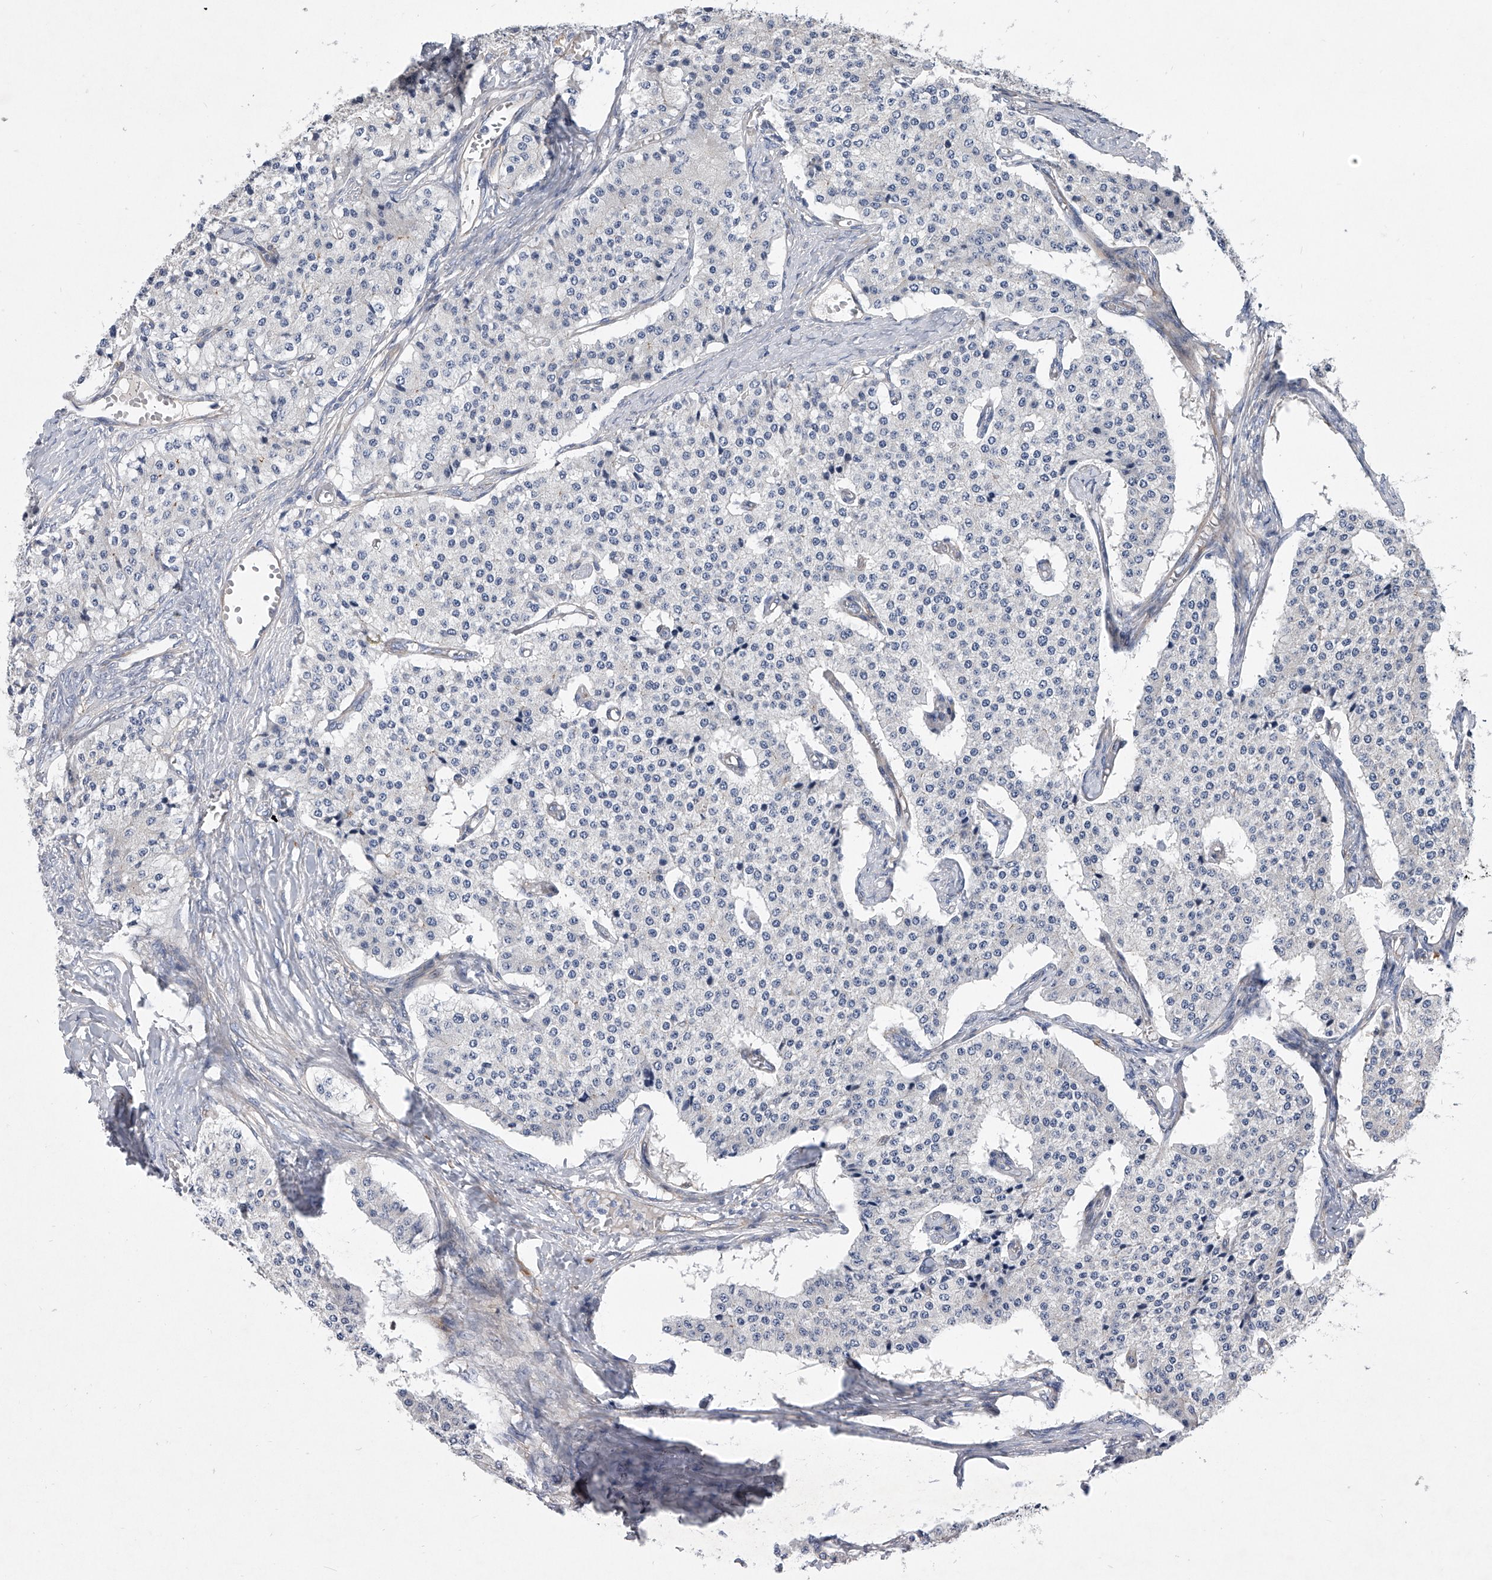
{"staining": {"intensity": "negative", "quantity": "none", "location": "none"}, "tissue": "carcinoid", "cell_type": "Tumor cells", "image_type": "cancer", "snomed": [{"axis": "morphology", "description": "Carcinoid, malignant, NOS"}, {"axis": "topography", "description": "Colon"}], "caption": "Human carcinoid stained for a protein using immunohistochemistry (IHC) shows no positivity in tumor cells.", "gene": "MINDY4", "patient": {"sex": "female", "age": 52}}